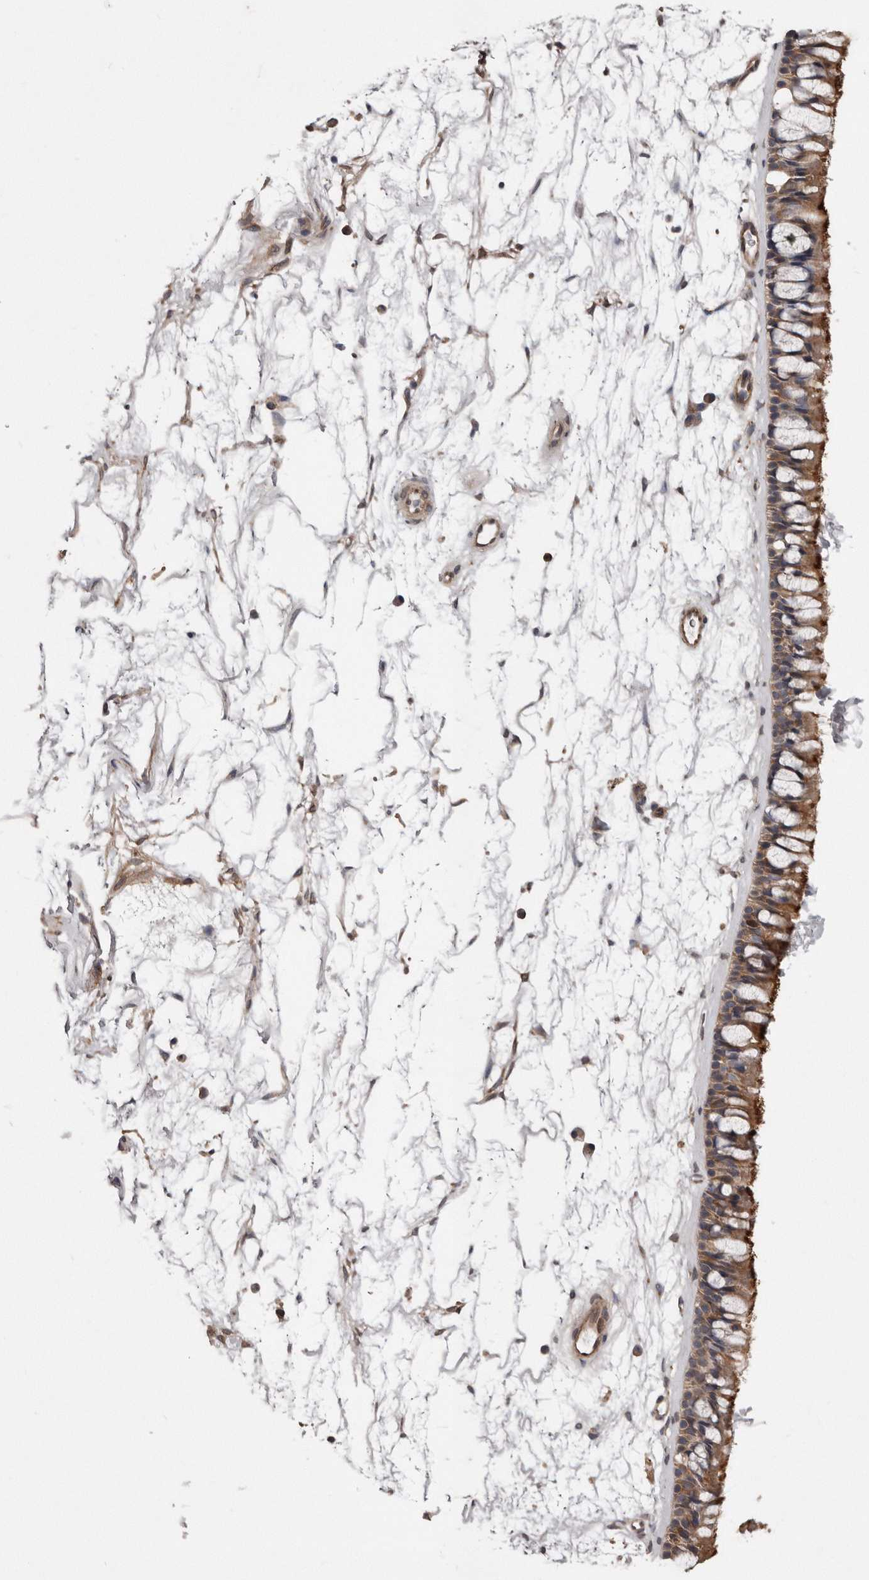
{"staining": {"intensity": "strong", "quantity": "25%-75%", "location": "cytoplasmic/membranous"}, "tissue": "nasopharynx", "cell_type": "Respiratory epithelial cells", "image_type": "normal", "snomed": [{"axis": "morphology", "description": "Normal tissue, NOS"}, {"axis": "topography", "description": "Nasopharynx"}], "caption": "The photomicrograph exhibits immunohistochemical staining of normal nasopharynx. There is strong cytoplasmic/membranous positivity is present in approximately 25%-75% of respiratory epithelial cells. (DAB (3,3'-diaminobenzidine) IHC, brown staining for protein, blue staining for nuclei).", "gene": "ARMCX1", "patient": {"sex": "male", "age": 64}}